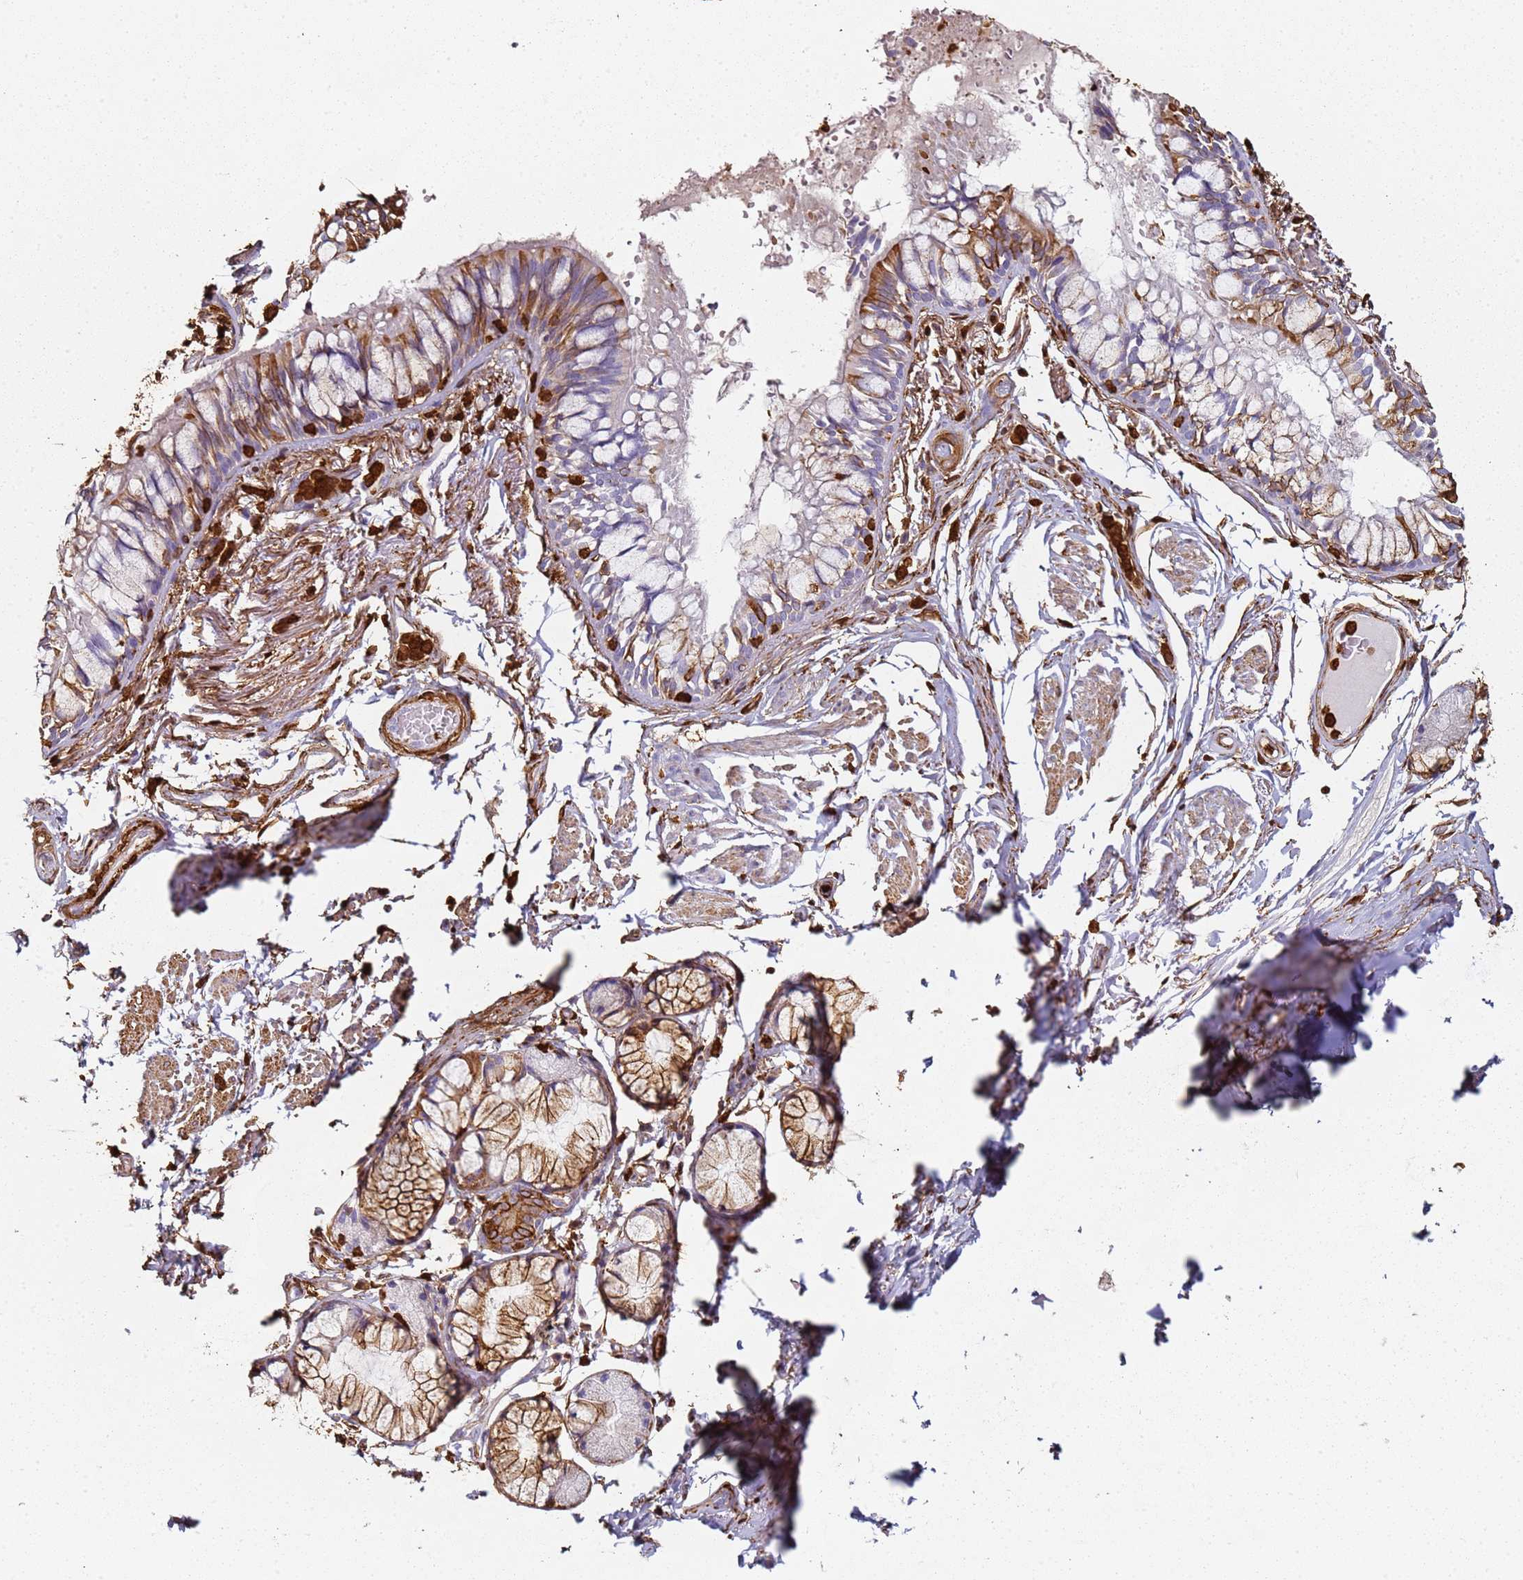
{"staining": {"intensity": "moderate", "quantity": "25%-75%", "location": "cytoplasmic/membranous"}, "tissue": "bronchus", "cell_type": "Respiratory epithelial cells", "image_type": "normal", "snomed": [{"axis": "morphology", "description": "Normal tissue, NOS"}, {"axis": "topography", "description": "Bronchus"}], "caption": "Immunohistochemical staining of unremarkable human bronchus demonstrates moderate cytoplasmic/membranous protein positivity in approximately 25%-75% of respiratory epithelial cells.", "gene": "S100A4", "patient": {"sex": "male", "age": 70}}